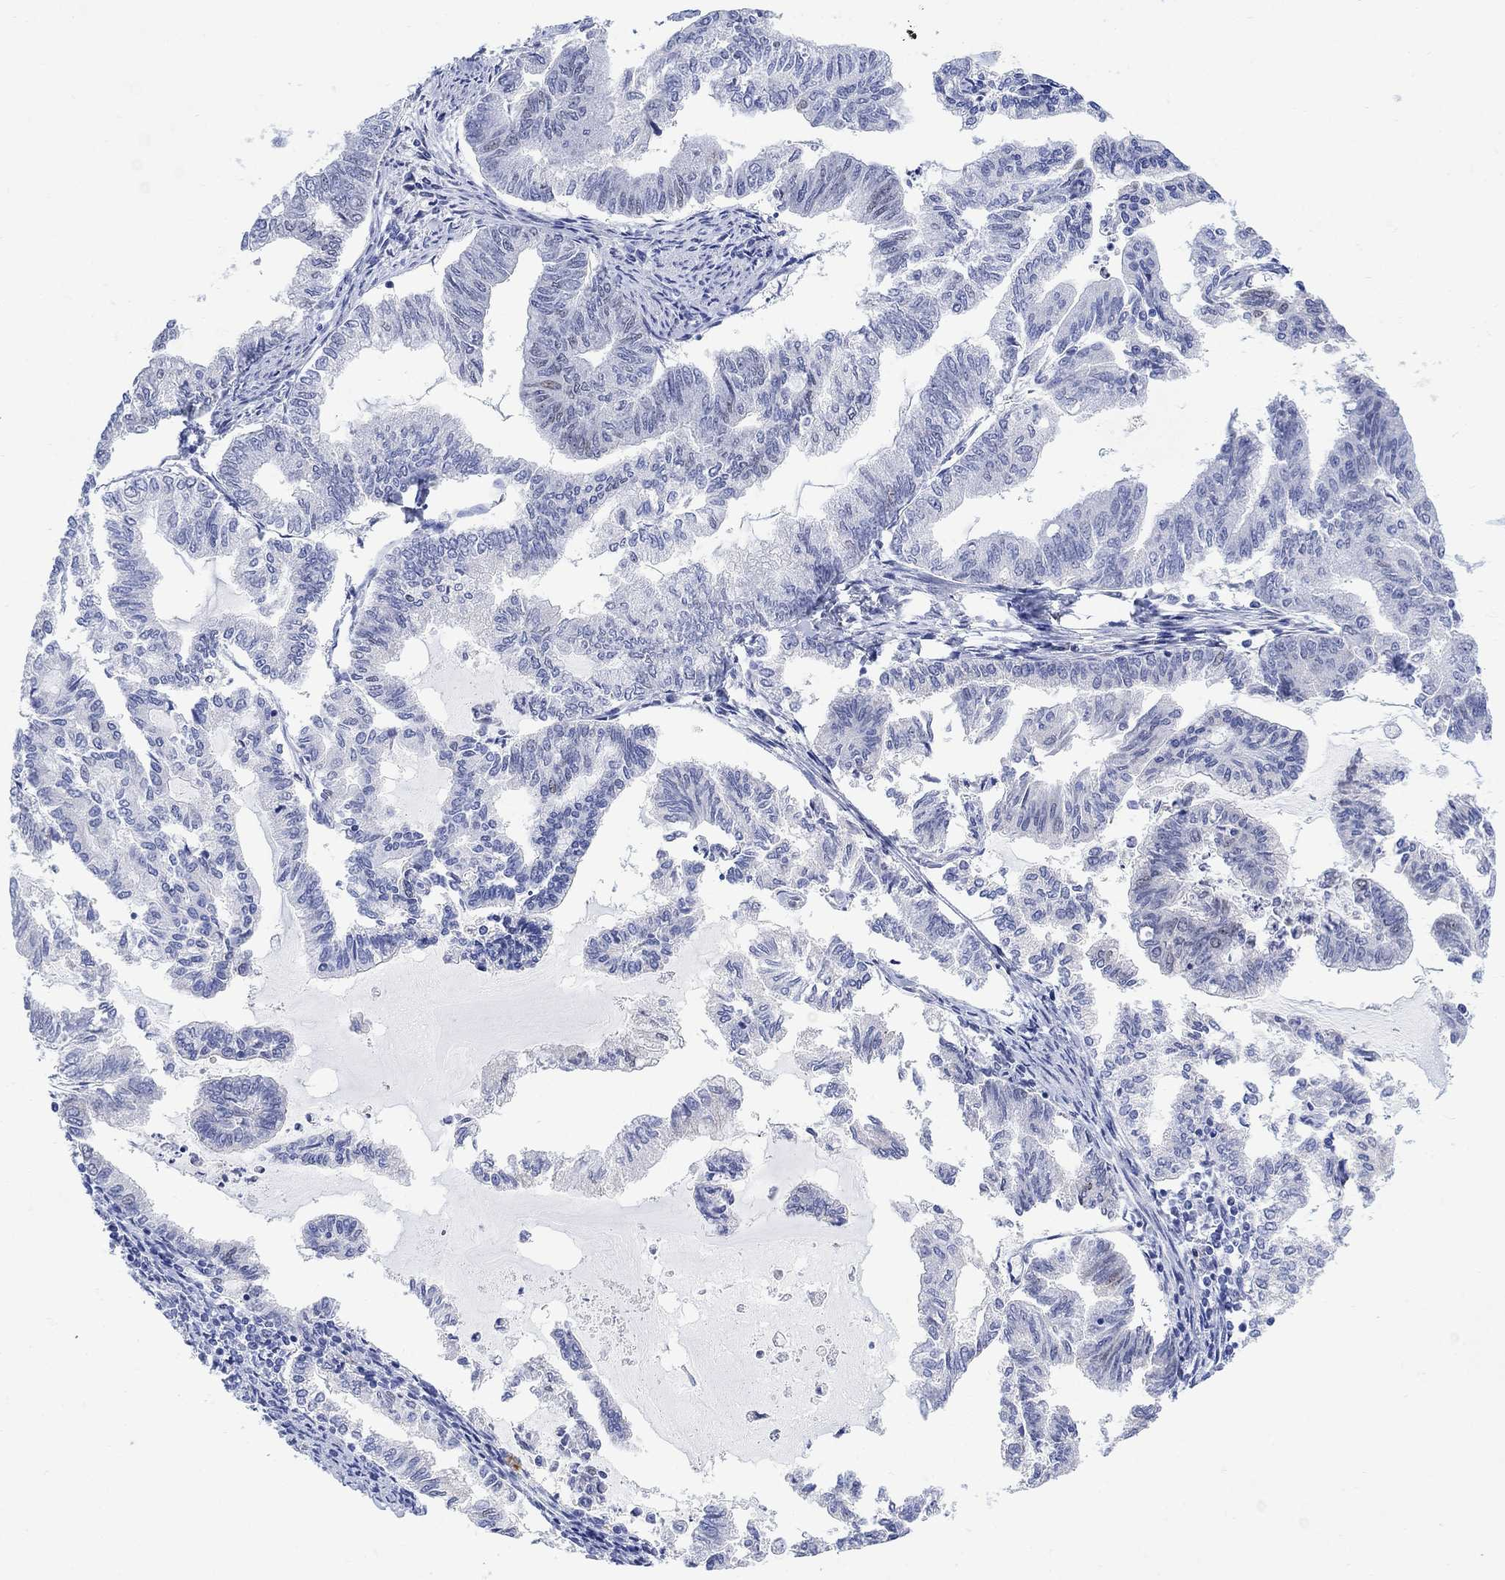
{"staining": {"intensity": "negative", "quantity": "none", "location": "none"}, "tissue": "endometrial cancer", "cell_type": "Tumor cells", "image_type": "cancer", "snomed": [{"axis": "morphology", "description": "Adenocarcinoma, NOS"}, {"axis": "topography", "description": "Endometrium"}], "caption": "A micrograph of endometrial adenocarcinoma stained for a protein displays no brown staining in tumor cells. Nuclei are stained in blue.", "gene": "MYL1", "patient": {"sex": "female", "age": 79}}